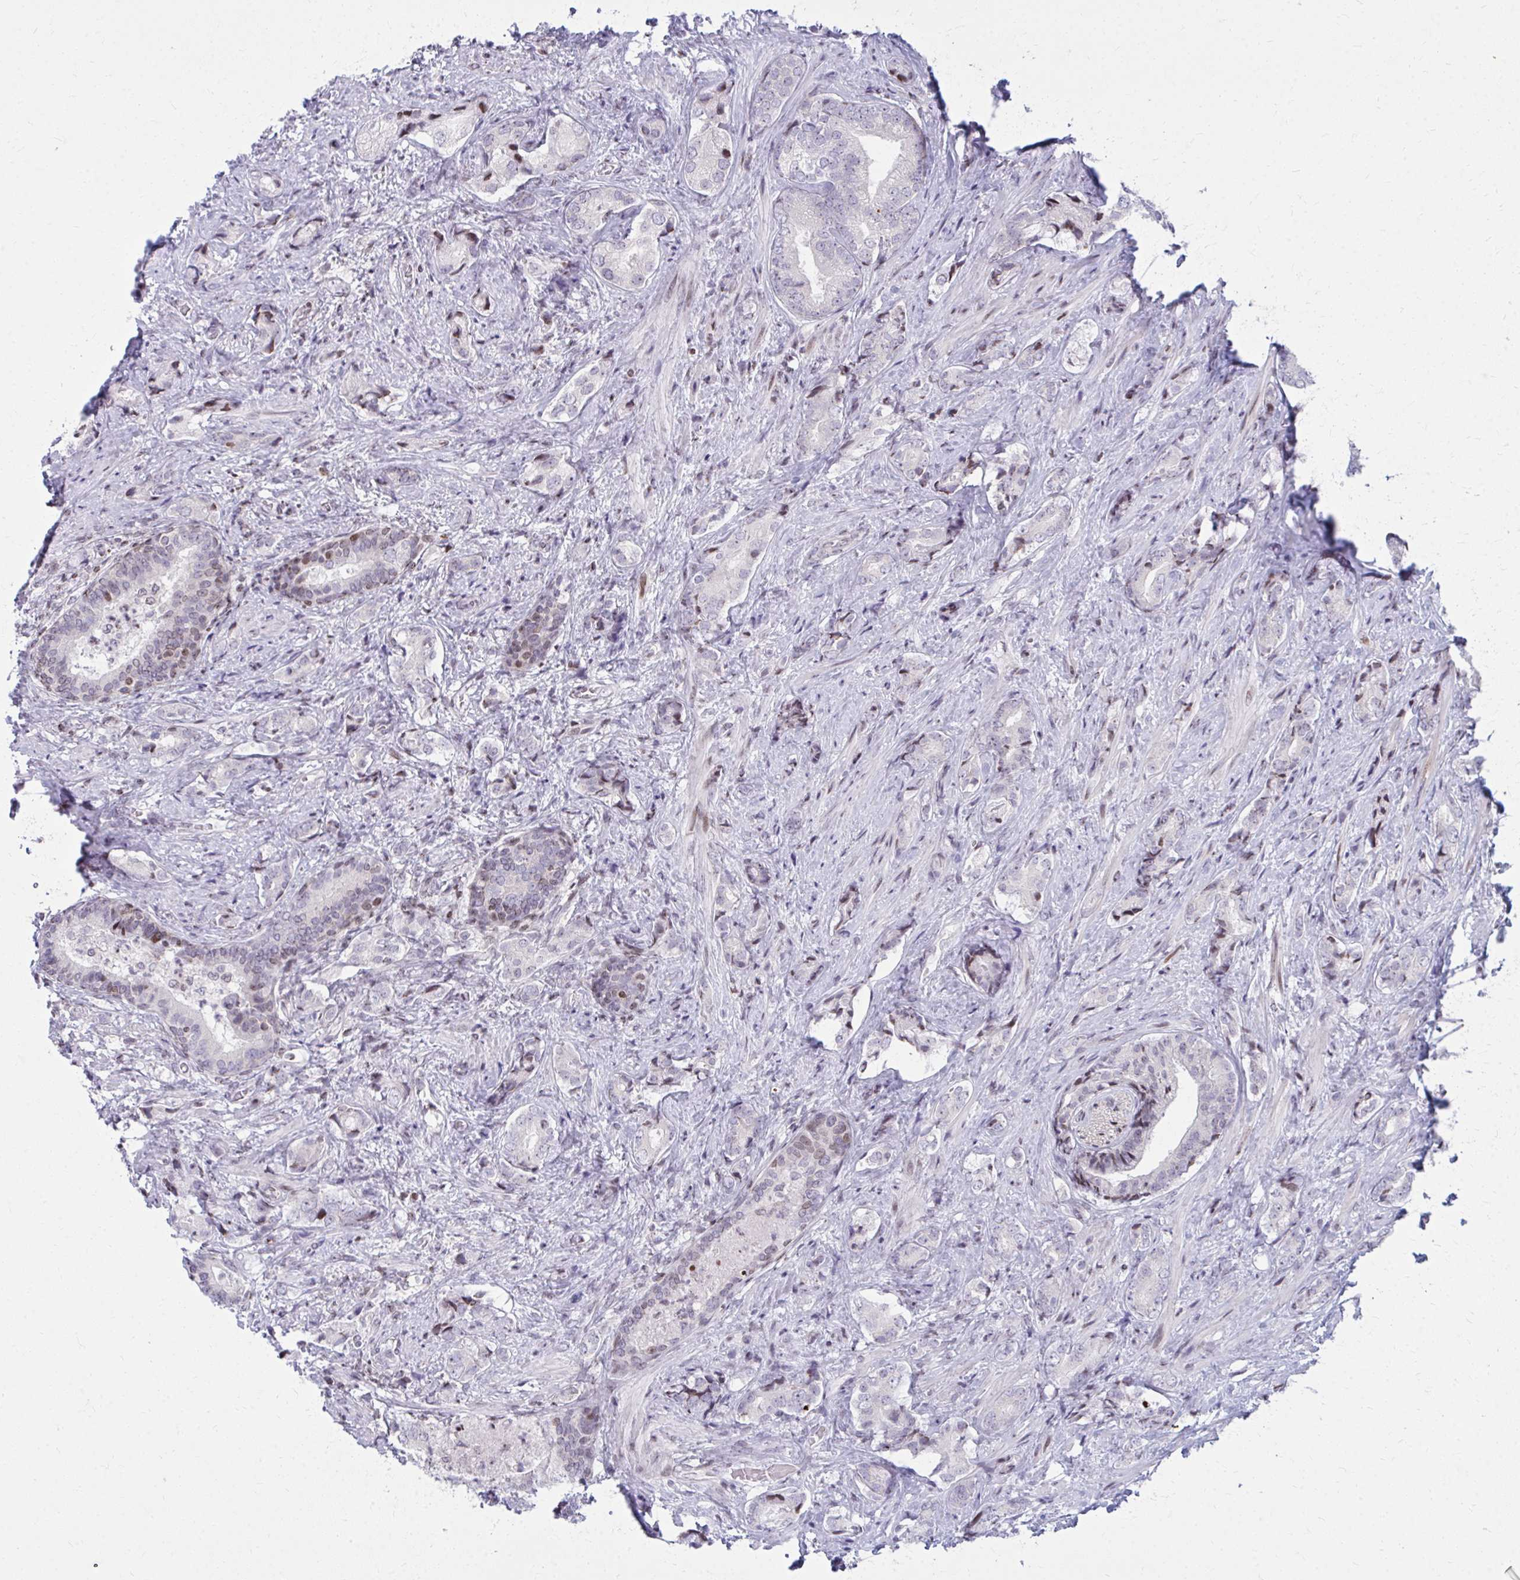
{"staining": {"intensity": "negative", "quantity": "none", "location": "none"}, "tissue": "prostate cancer", "cell_type": "Tumor cells", "image_type": "cancer", "snomed": [{"axis": "morphology", "description": "Adenocarcinoma, High grade"}, {"axis": "topography", "description": "Prostate"}], "caption": "Tumor cells show no significant positivity in prostate cancer (adenocarcinoma (high-grade)).", "gene": "AP5M1", "patient": {"sex": "male", "age": 62}}